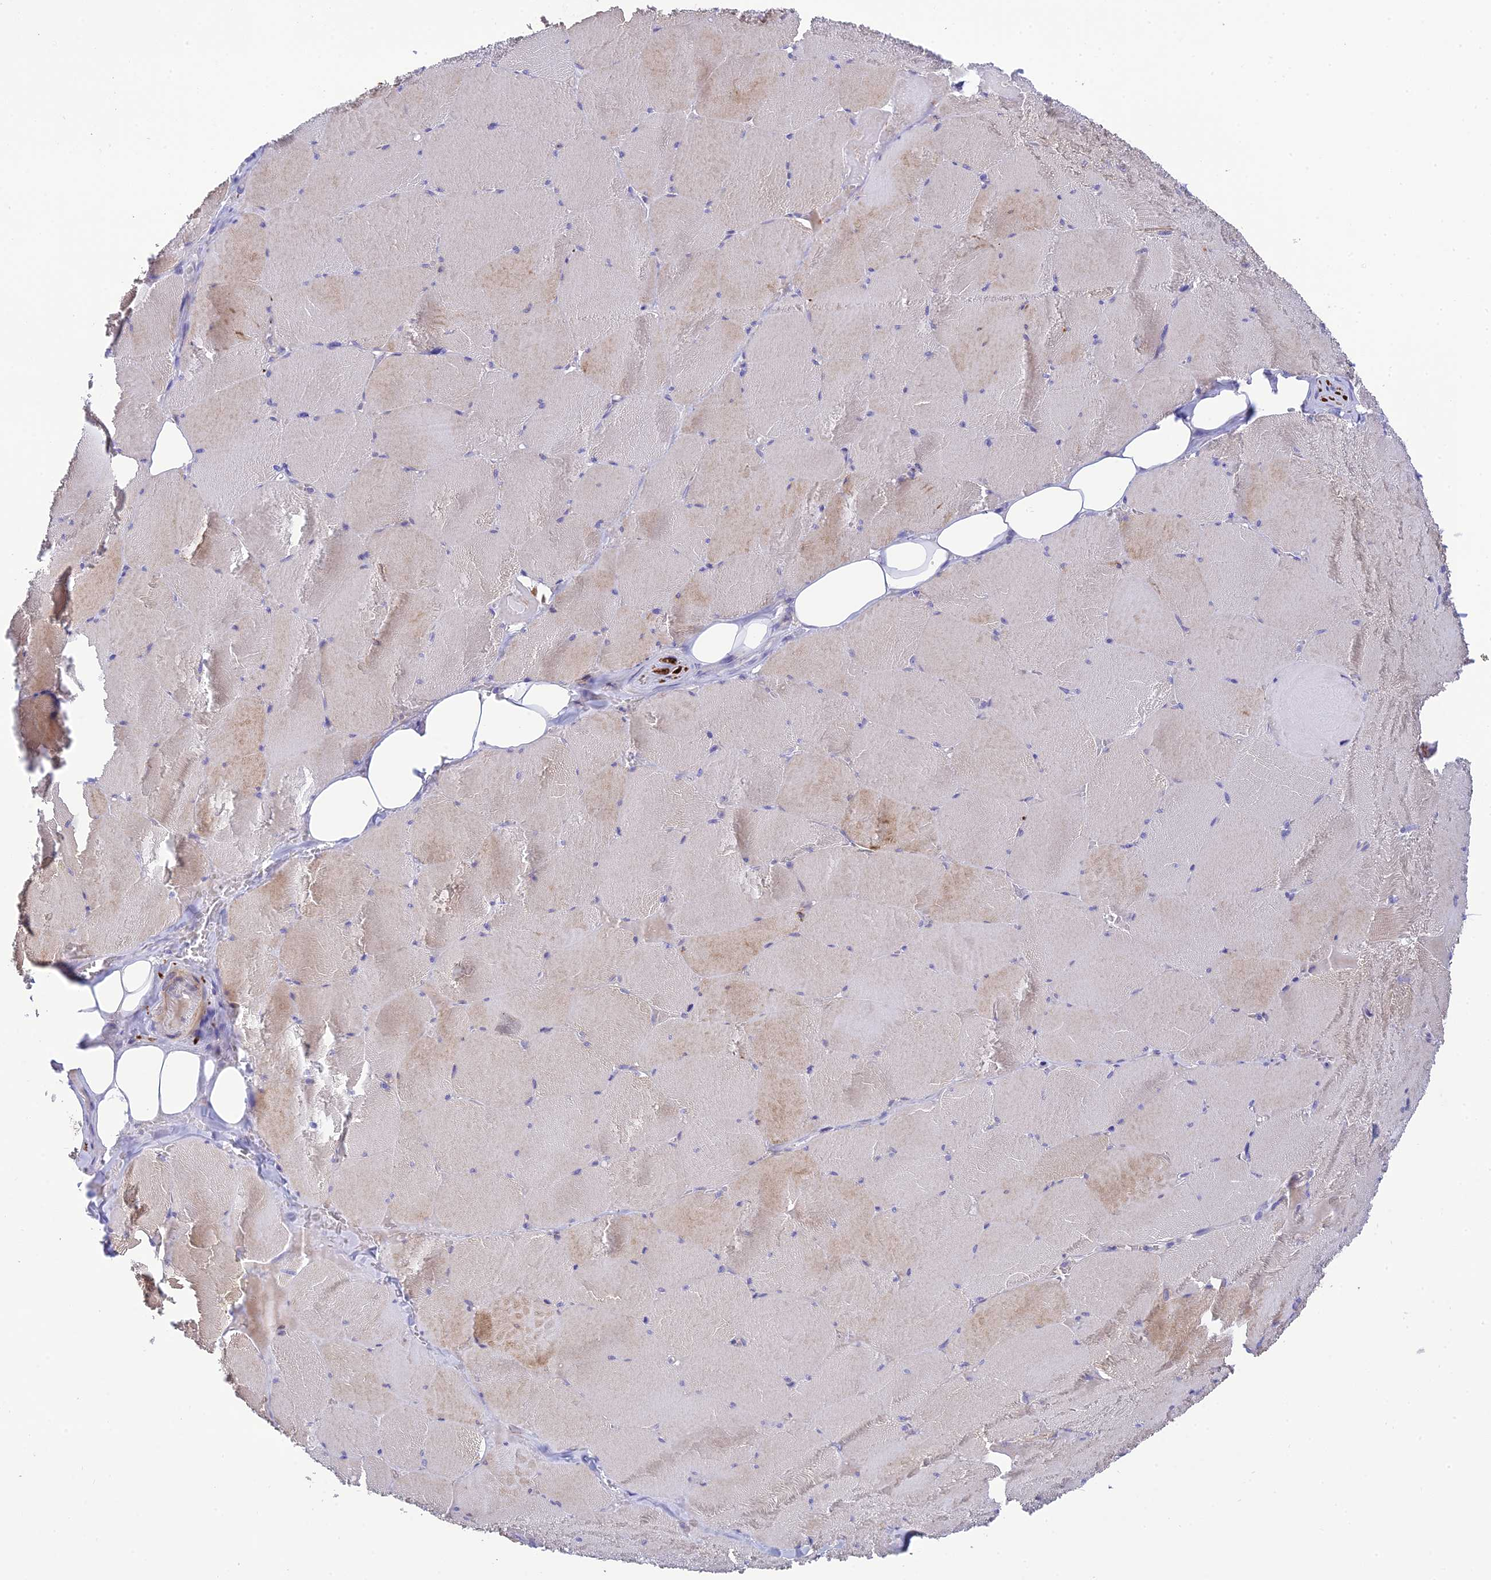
{"staining": {"intensity": "moderate", "quantity": "<25%", "location": "cytoplasmic/membranous"}, "tissue": "skeletal muscle", "cell_type": "Myocytes", "image_type": "normal", "snomed": [{"axis": "morphology", "description": "Normal tissue, NOS"}, {"axis": "topography", "description": "Skeletal muscle"}, {"axis": "topography", "description": "Head-Neck"}], "caption": "Immunohistochemistry (DAB (3,3'-diaminobenzidine)) staining of benign human skeletal muscle shows moderate cytoplasmic/membranous protein staining in about <25% of myocytes.", "gene": "XPO7", "patient": {"sex": "male", "age": 66}}